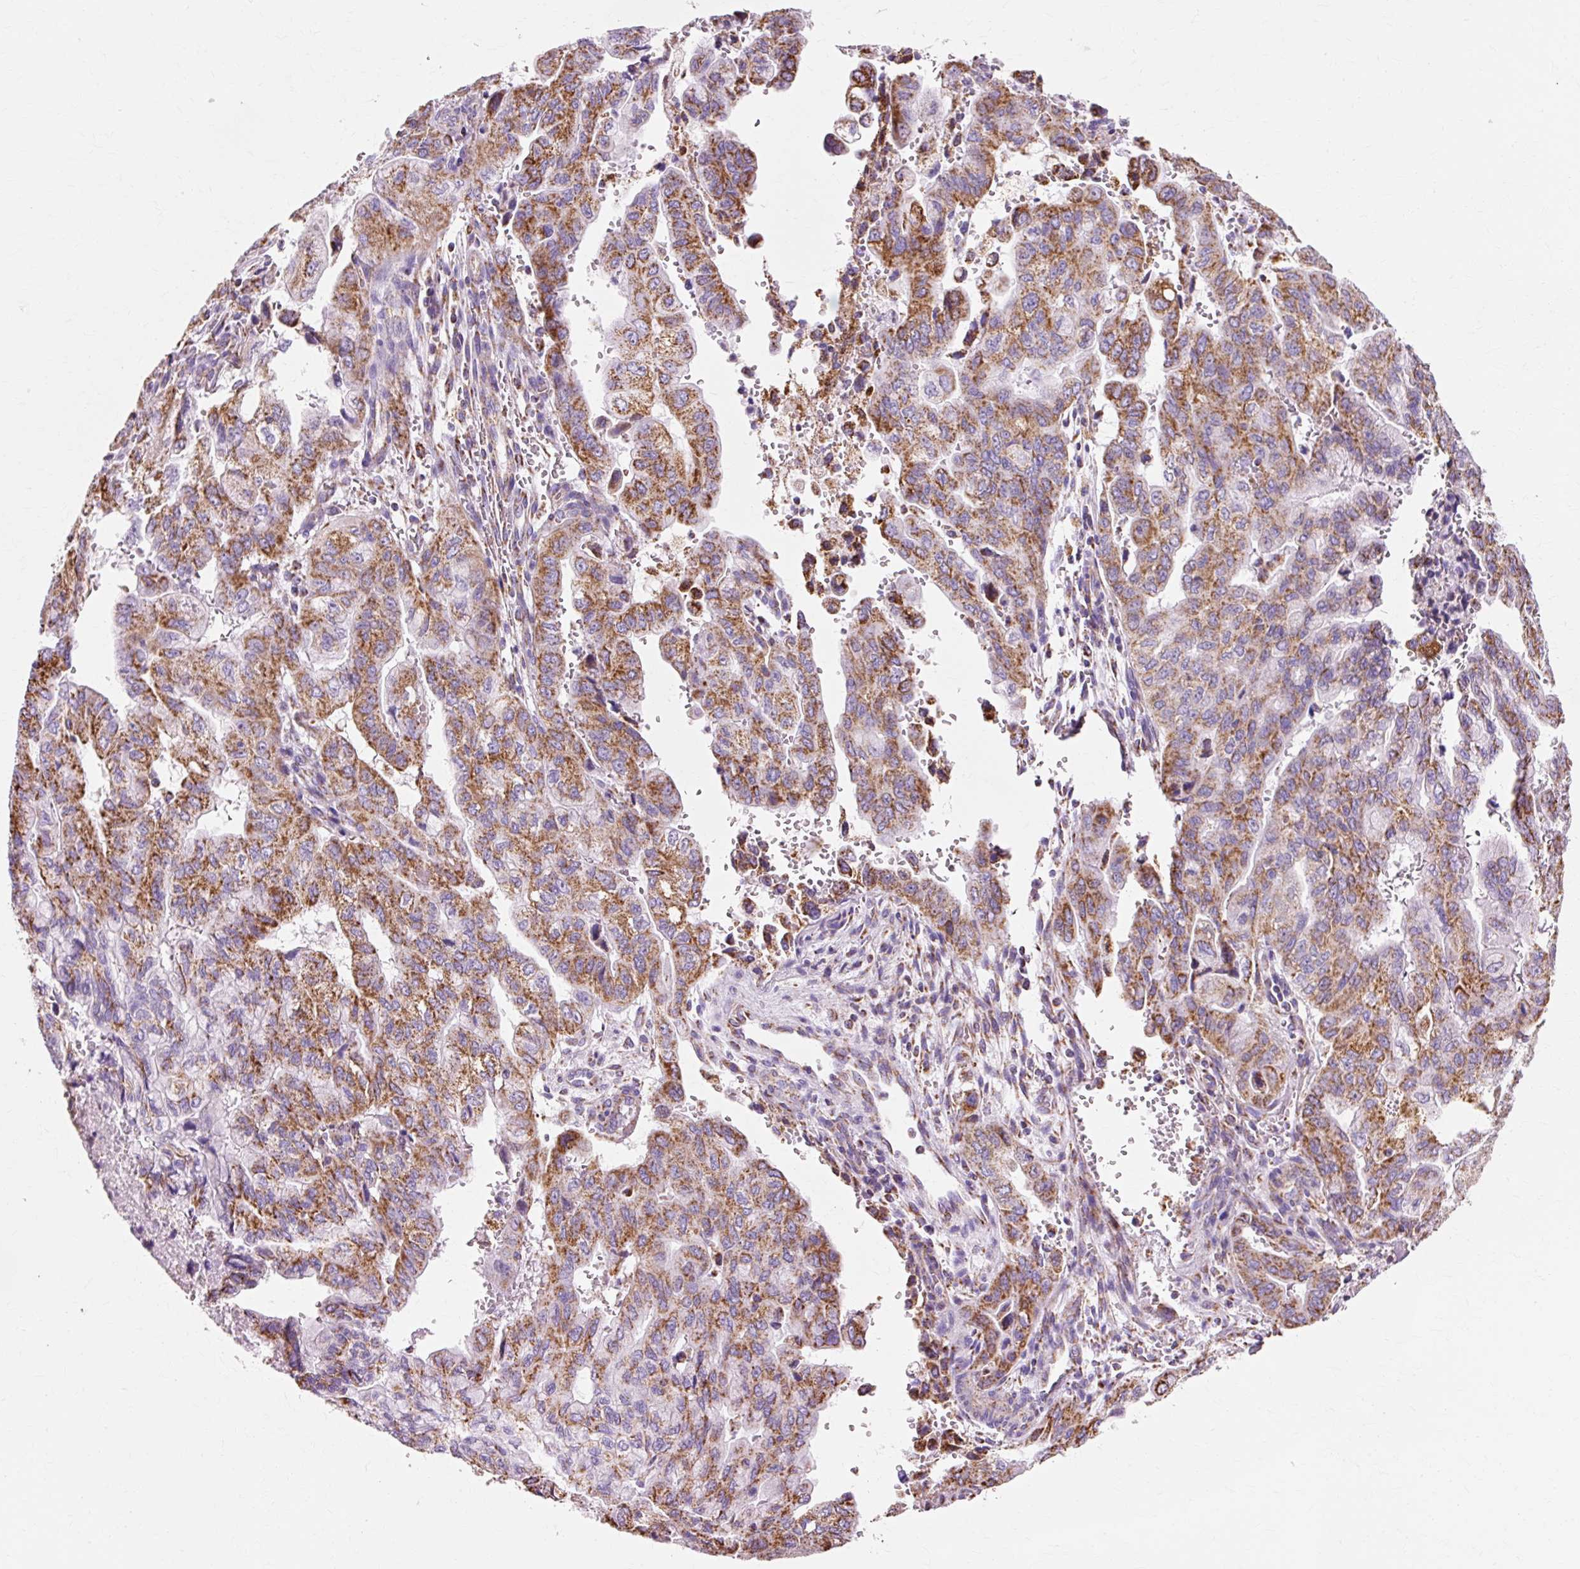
{"staining": {"intensity": "moderate", "quantity": ">75%", "location": "cytoplasmic/membranous"}, "tissue": "pancreatic cancer", "cell_type": "Tumor cells", "image_type": "cancer", "snomed": [{"axis": "morphology", "description": "Adenocarcinoma, NOS"}, {"axis": "topography", "description": "Pancreas"}], "caption": "Protein analysis of pancreatic cancer tissue shows moderate cytoplasmic/membranous expression in approximately >75% of tumor cells. Nuclei are stained in blue.", "gene": "ATP5PO", "patient": {"sex": "male", "age": 51}}